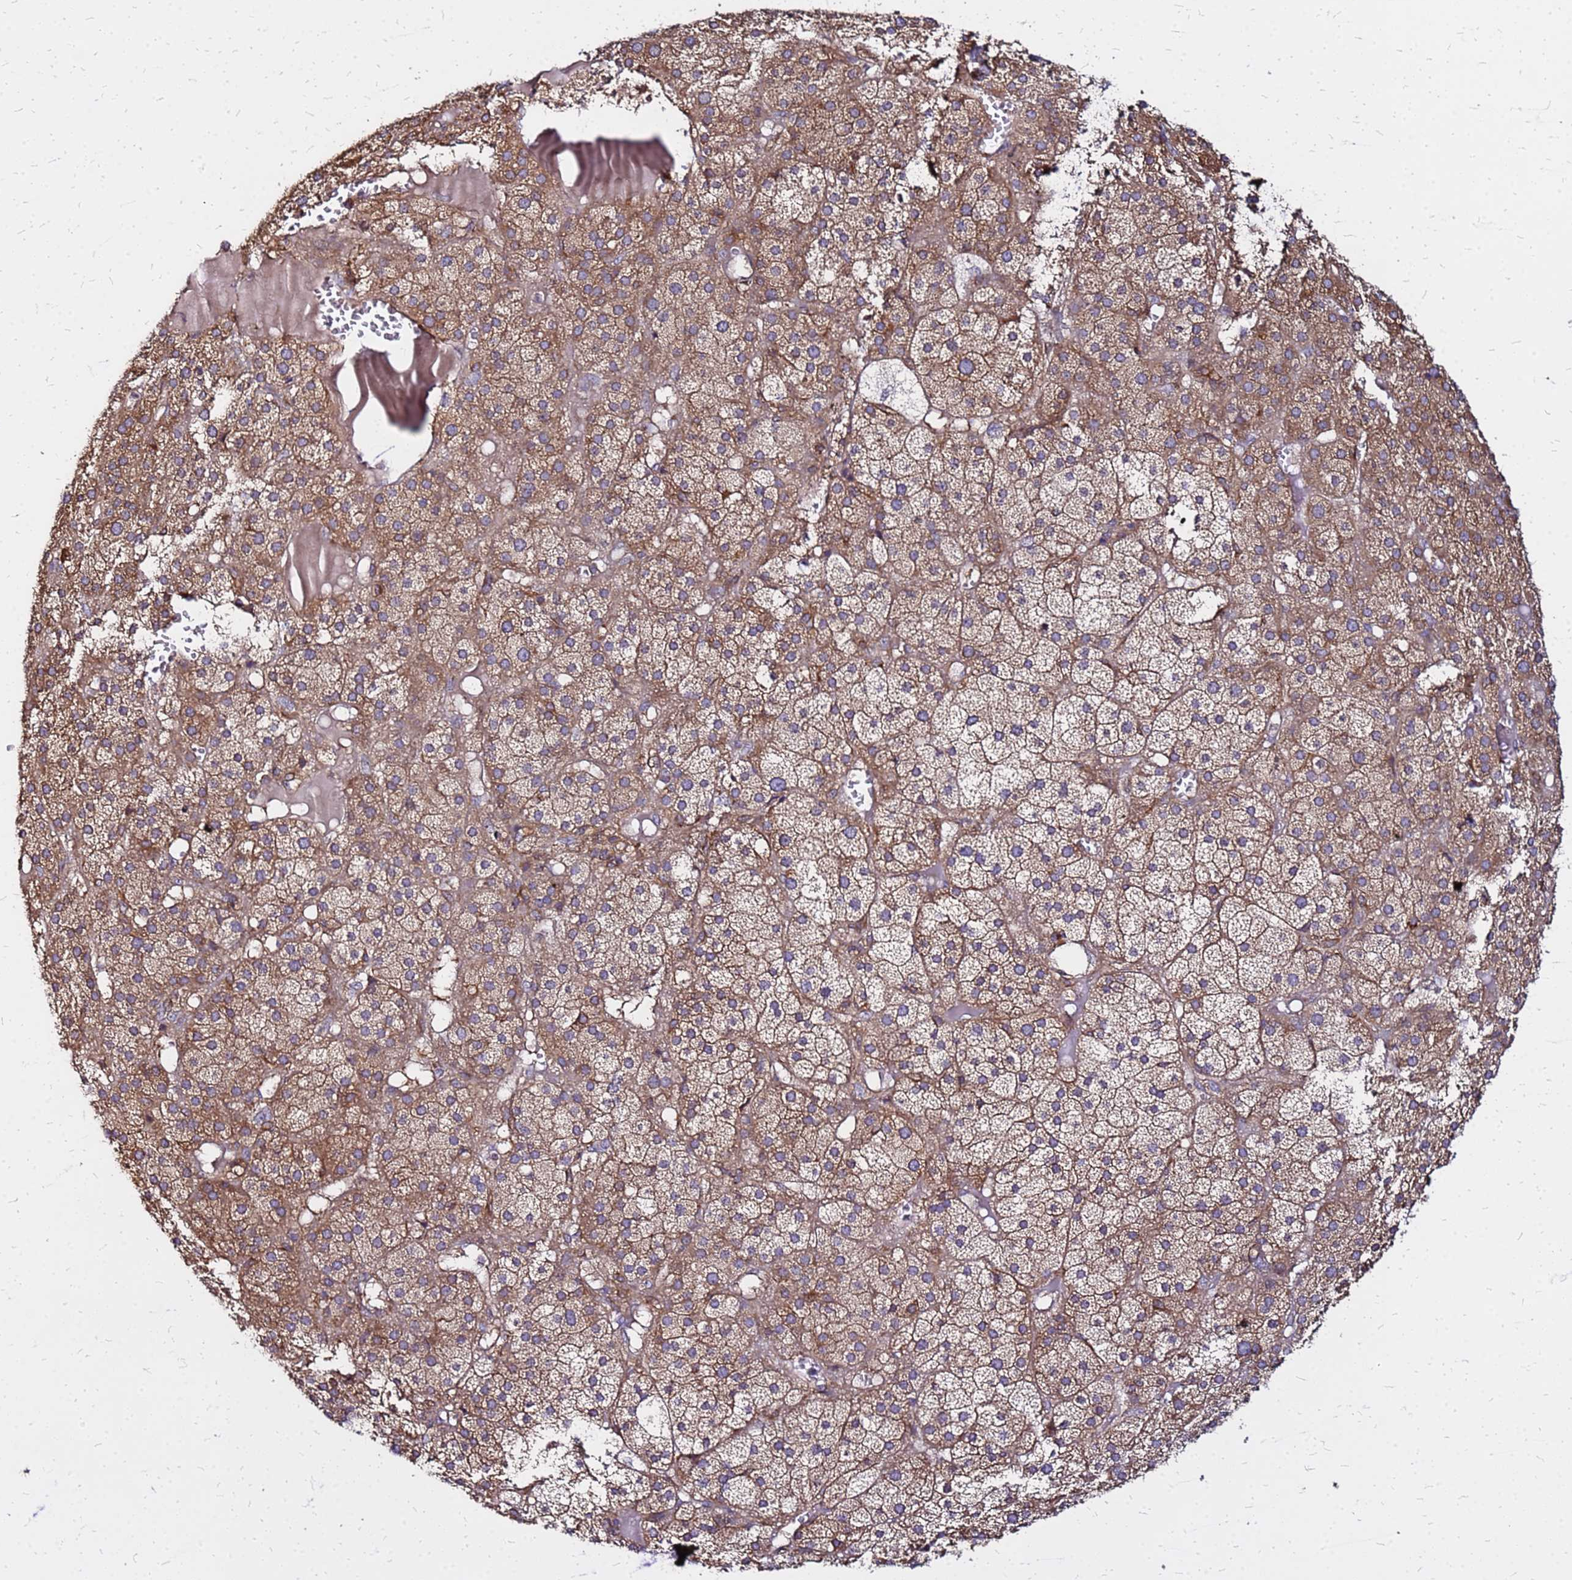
{"staining": {"intensity": "moderate", "quantity": ">75%", "location": "cytoplasmic/membranous"}, "tissue": "adrenal gland", "cell_type": "Glandular cells", "image_type": "normal", "snomed": [{"axis": "morphology", "description": "Normal tissue, NOS"}, {"axis": "topography", "description": "Adrenal gland"}], "caption": "The photomicrograph reveals immunohistochemical staining of benign adrenal gland. There is moderate cytoplasmic/membranous expression is appreciated in about >75% of glandular cells.", "gene": "CYBC1", "patient": {"sex": "female", "age": 61}}